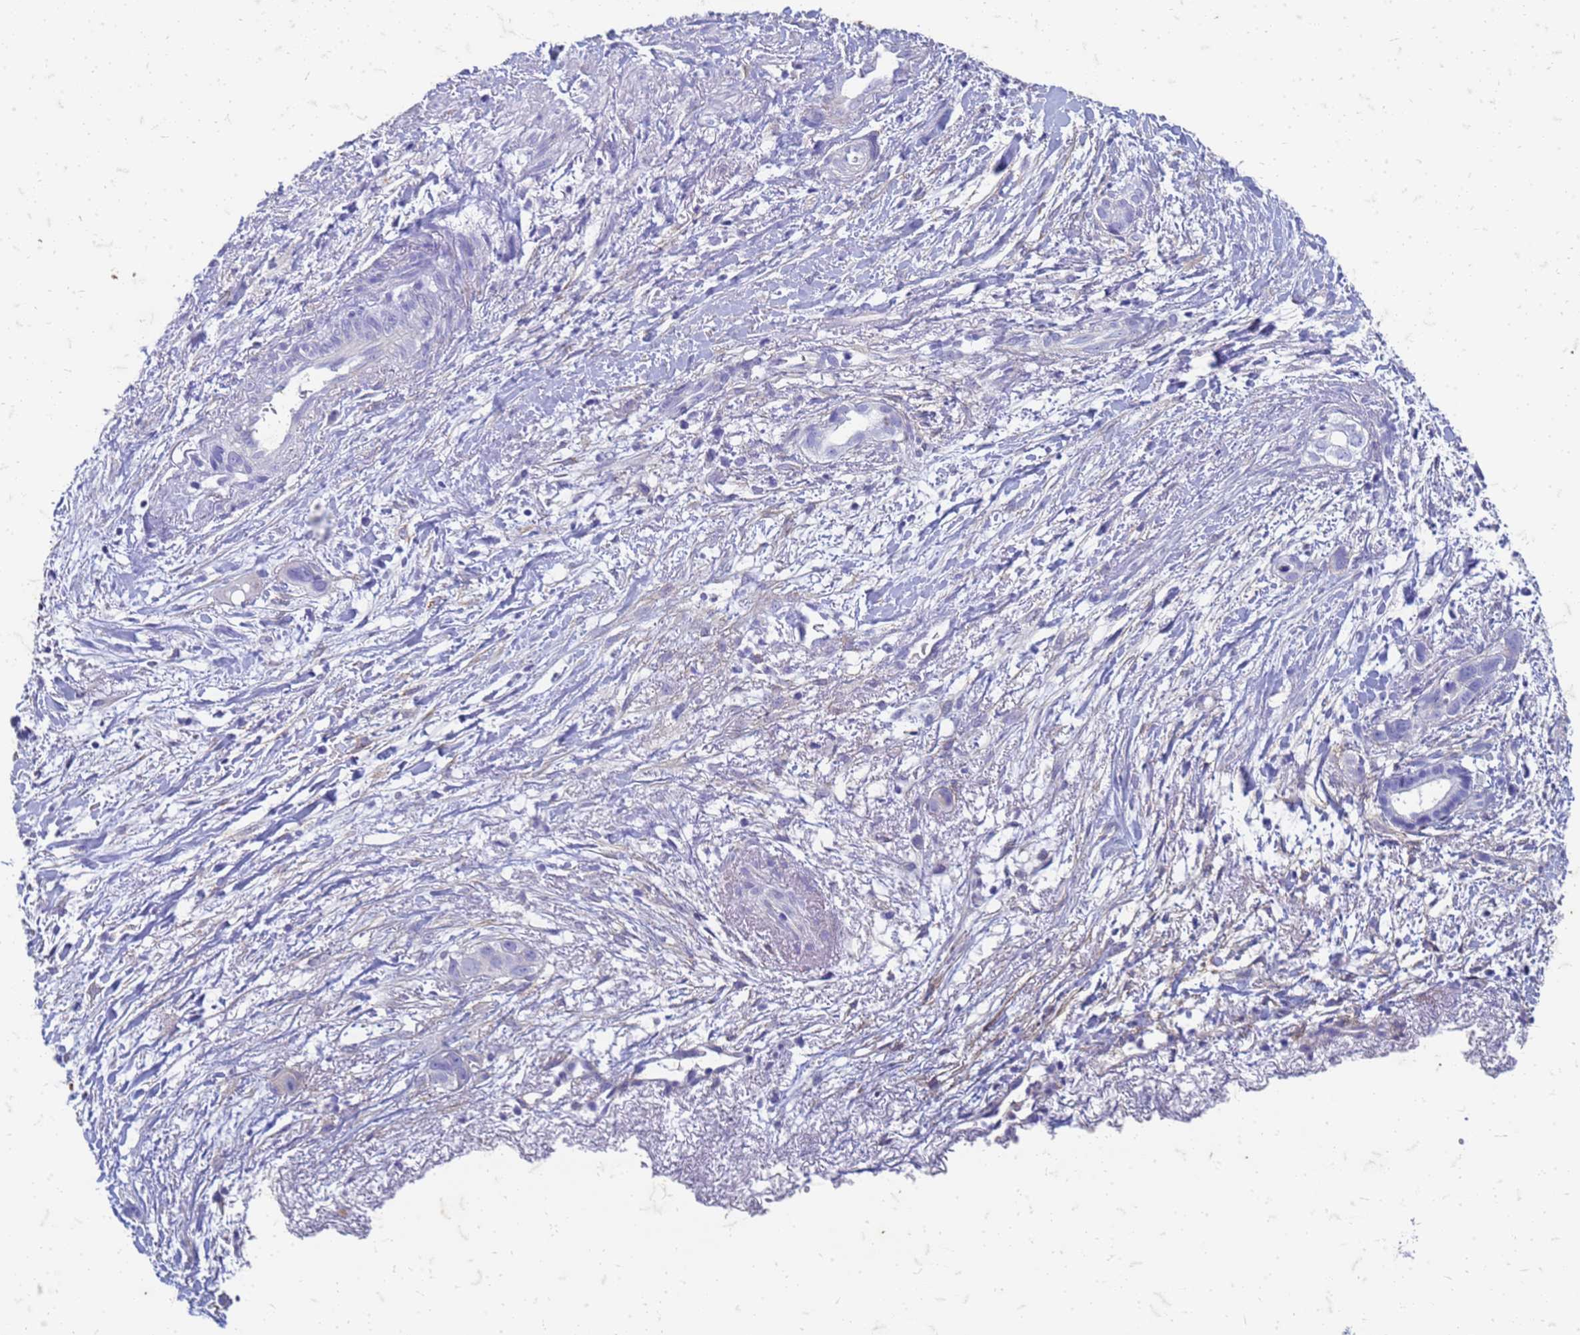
{"staining": {"intensity": "negative", "quantity": "none", "location": "none"}, "tissue": "liver cancer", "cell_type": "Tumor cells", "image_type": "cancer", "snomed": [{"axis": "morphology", "description": "Cholangiocarcinoma"}, {"axis": "topography", "description": "Liver"}], "caption": "Immunohistochemistry (IHC) photomicrograph of human liver cancer (cholangiocarcinoma) stained for a protein (brown), which shows no expression in tumor cells.", "gene": "TRIM64B", "patient": {"sex": "female", "age": 79}}